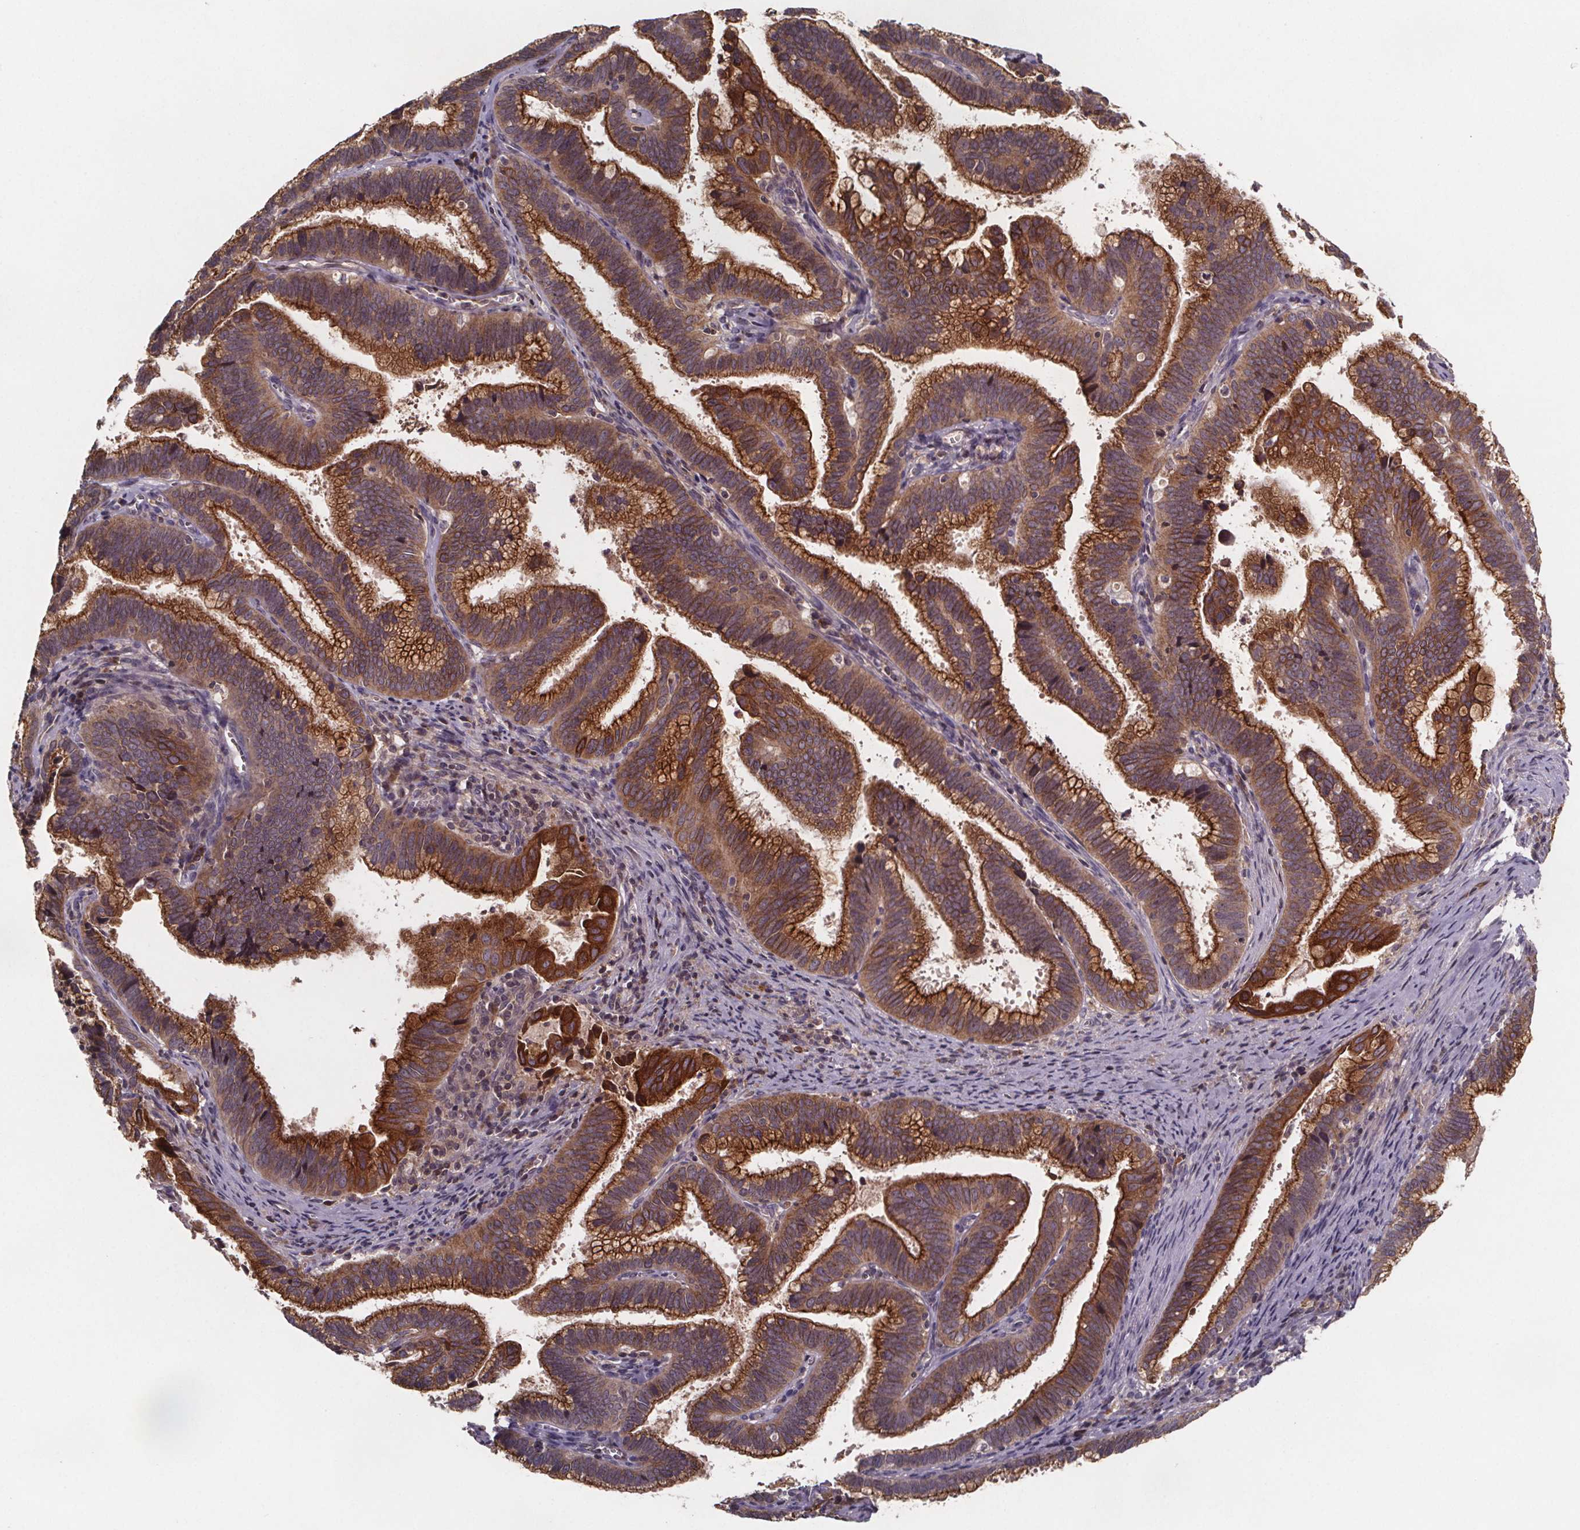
{"staining": {"intensity": "moderate", "quantity": ">75%", "location": "cytoplasmic/membranous"}, "tissue": "cervical cancer", "cell_type": "Tumor cells", "image_type": "cancer", "snomed": [{"axis": "morphology", "description": "Adenocarcinoma, NOS"}, {"axis": "topography", "description": "Cervix"}], "caption": "Cervical cancer (adenocarcinoma) stained for a protein shows moderate cytoplasmic/membranous positivity in tumor cells. (DAB (3,3'-diaminobenzidine) = brown stain, brightfield microscopy at high magnification).", "gene": "FASTKD3", "patient": {"sex": "female", "age": 61}}